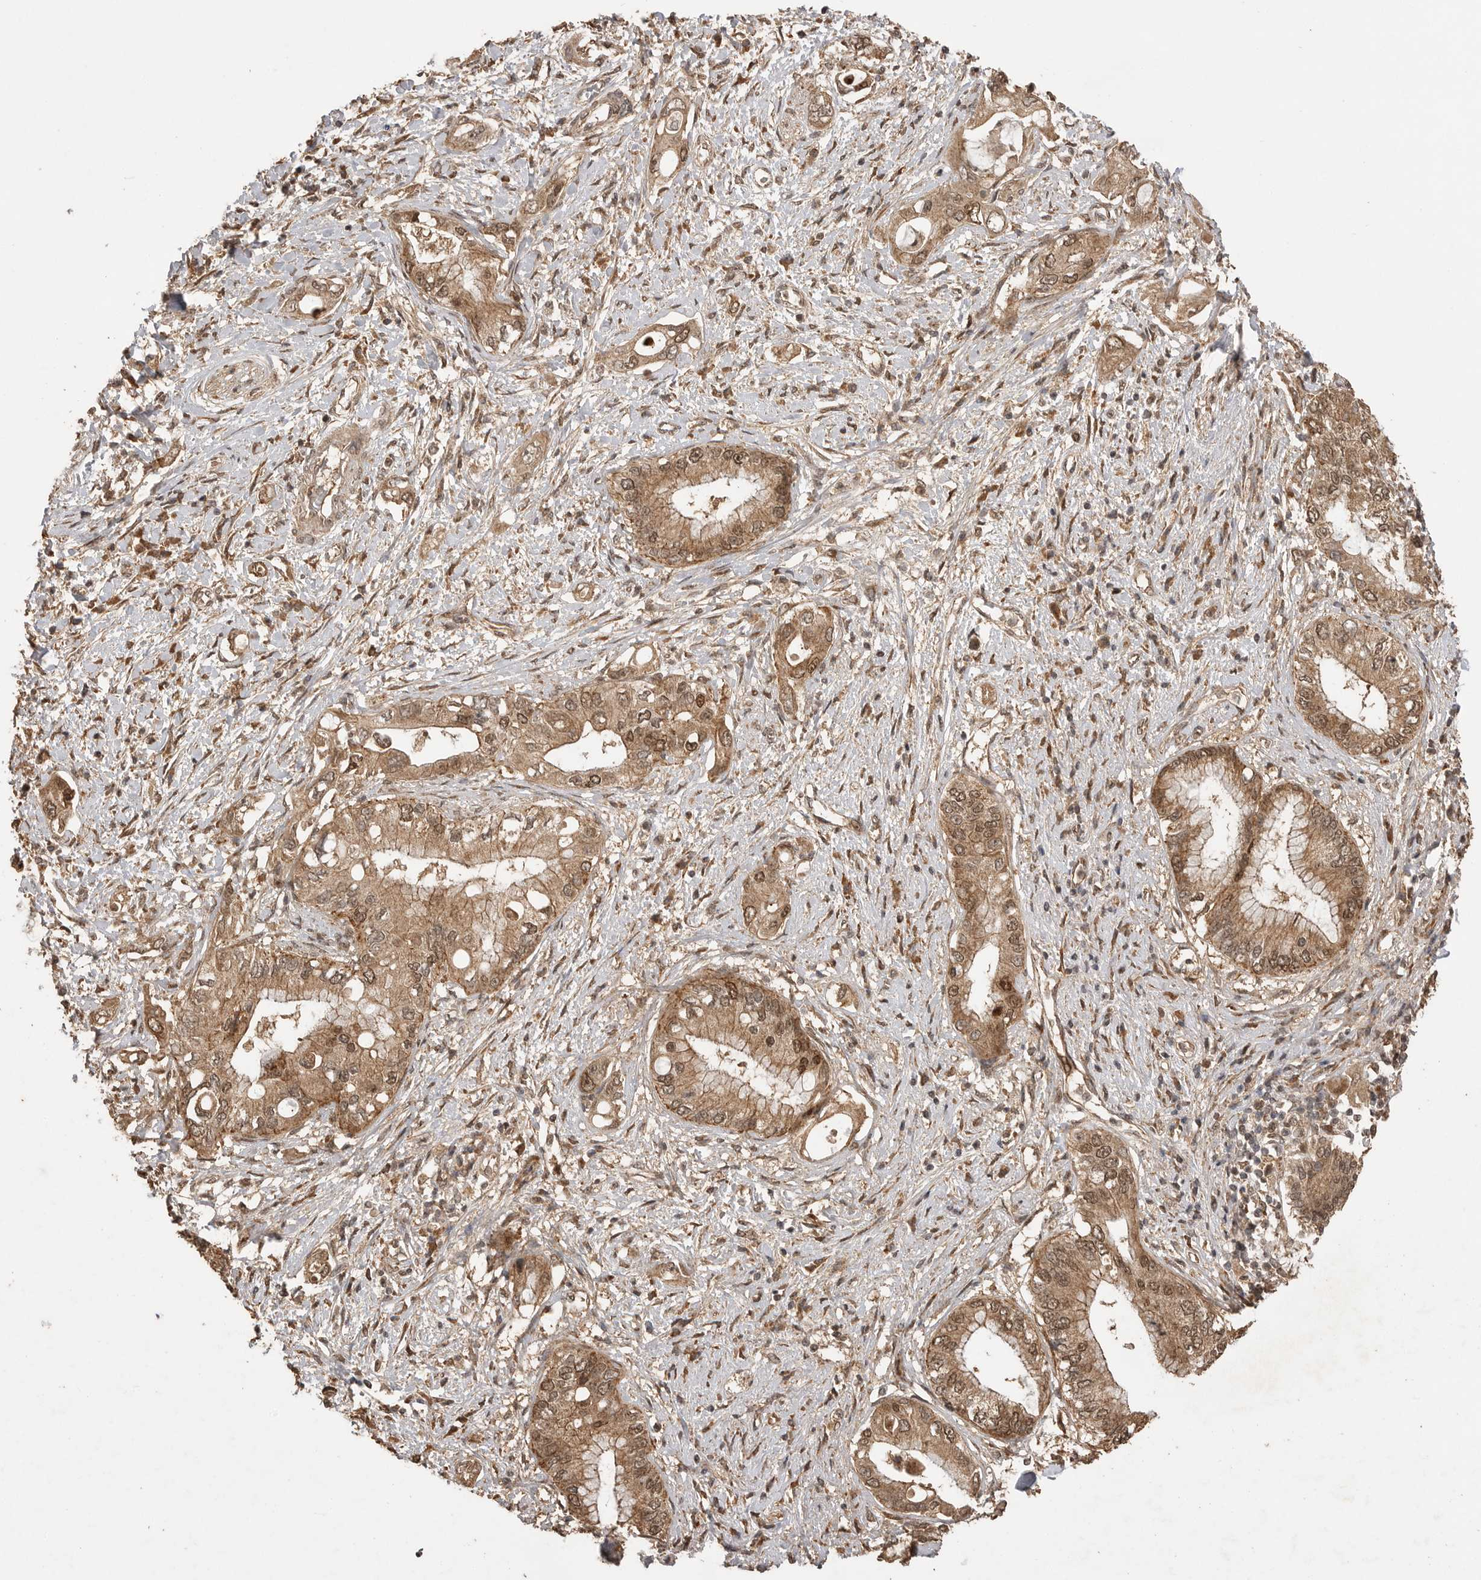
{"staining": {"intensity": "moderate", "quantity": ">75%", "location": "cytoplasmic/membranous,nuclear"}, "tissue": "pancreatic cancer", "cell_type": "Tumor cells", "image_type": "cancer", "snomed": [{"axis": "morphology", "description": "Inflammation, NOS"}, {"axis": "morphology", "description": "Adenocarcinoma, NOS"}, {"axis": "topography", "description": "Pancreas"}], "caption": "A medium amount of moderate cytoplasmic/membranous and nuclear positivity is present in approximately >75% of tumor cells in pancreatic cancer tissue. The staining was performed using DAB (3,3'-diaminobenzidine) to visualize the protein expression in brown, while the nuclei were stained in blue with hematoxylin (Magnification: 20x).", "gene": "BOC", "patient": {"sex": "female", "age": 56}}